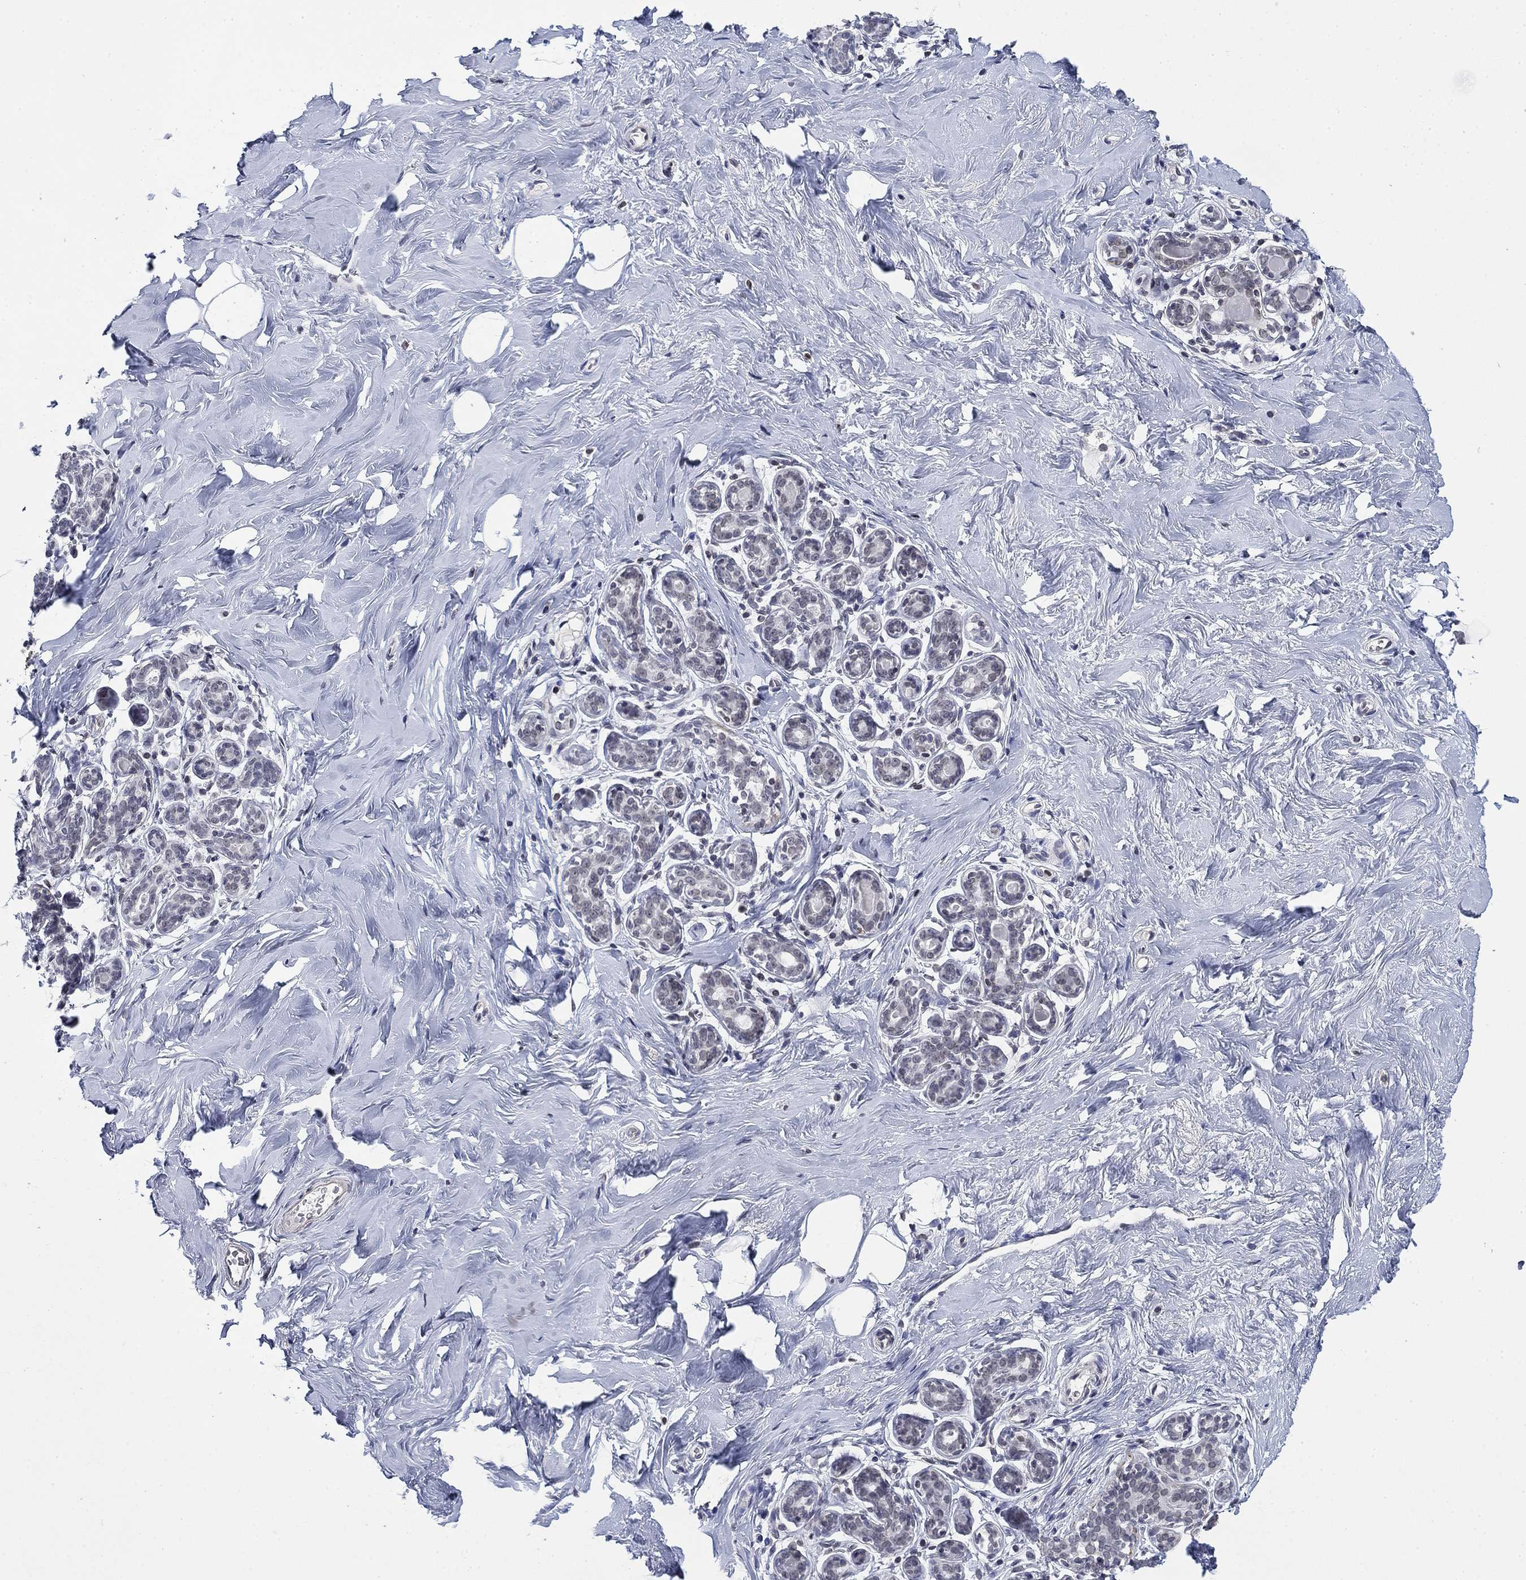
{"staining": {"intensity": "negative", "quantity": "none", "location": "none"}, "tissue": "breast", "cell_type": "Adipocytes", "image_type": "normal", "snomed": [{"axis": "morphology", "description": "Normal tissue, NOS"}, {"axis": "topography", "description": "Skin"}, {"axis": "topography", "description": "Breast"}], "caption": "Immunohistochemistry photomicrograph of benign breast stained for a protein (brown), which displays no positivity in adipocytes.", "gene": "TOR1AIP1", "patient": {"sex": "female", "age": 43}}